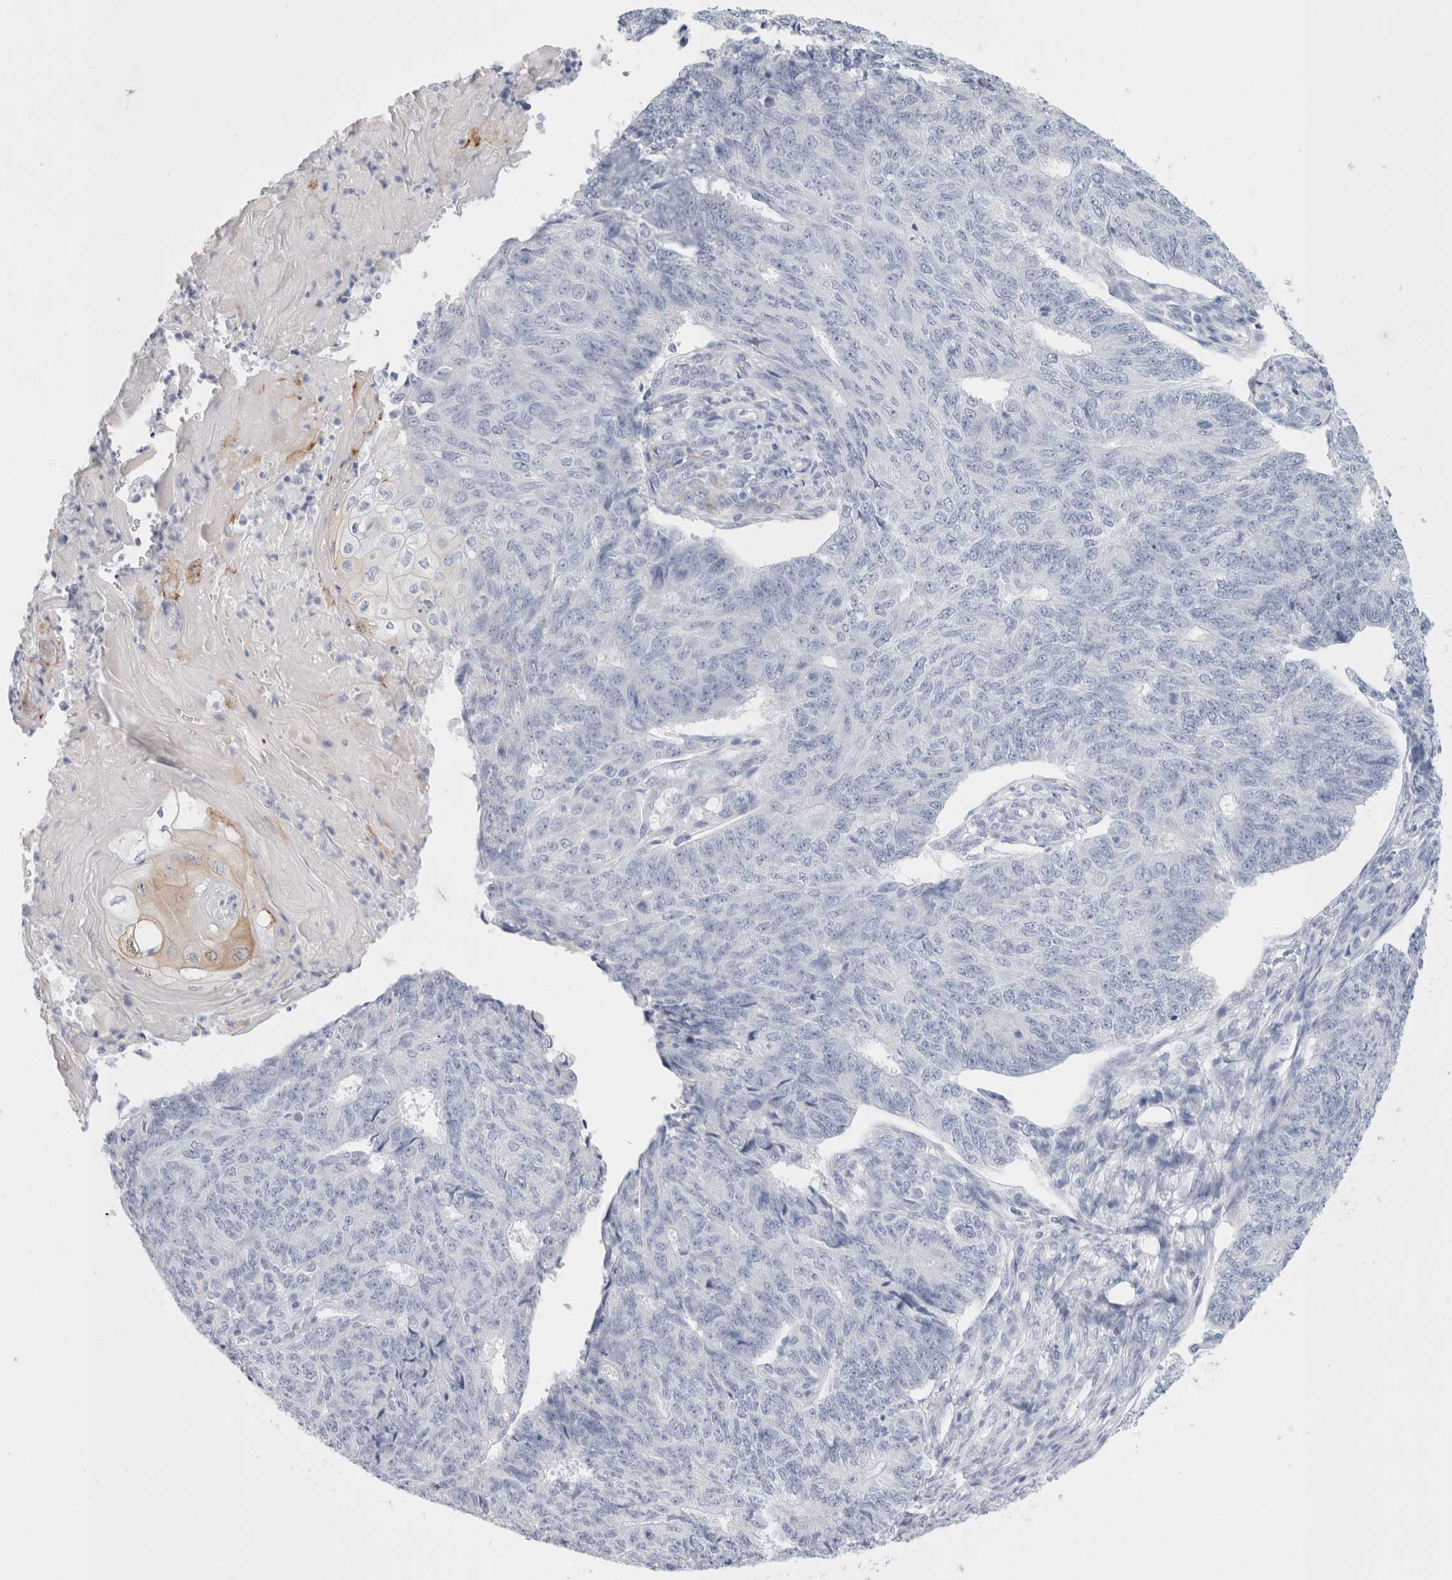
{"staining": {"intensity": "negative", "quantity": "none", "location": "none"}, "tissue": "endometrial cancer", "cell_type": "Tumor cells", "image_type": "cancer", "snomed": [{"axis": "morphology", "description": "Adenocarcinoma, NOS"}, {"axis": "topography", "description": "Endometrium"}], "caption": "Immunohistochemistry of endometrial adenocarcinoma displays no staining in tumor cells.", "gene": "MUC15", "patient": {"sex": "female", "age": 32}}